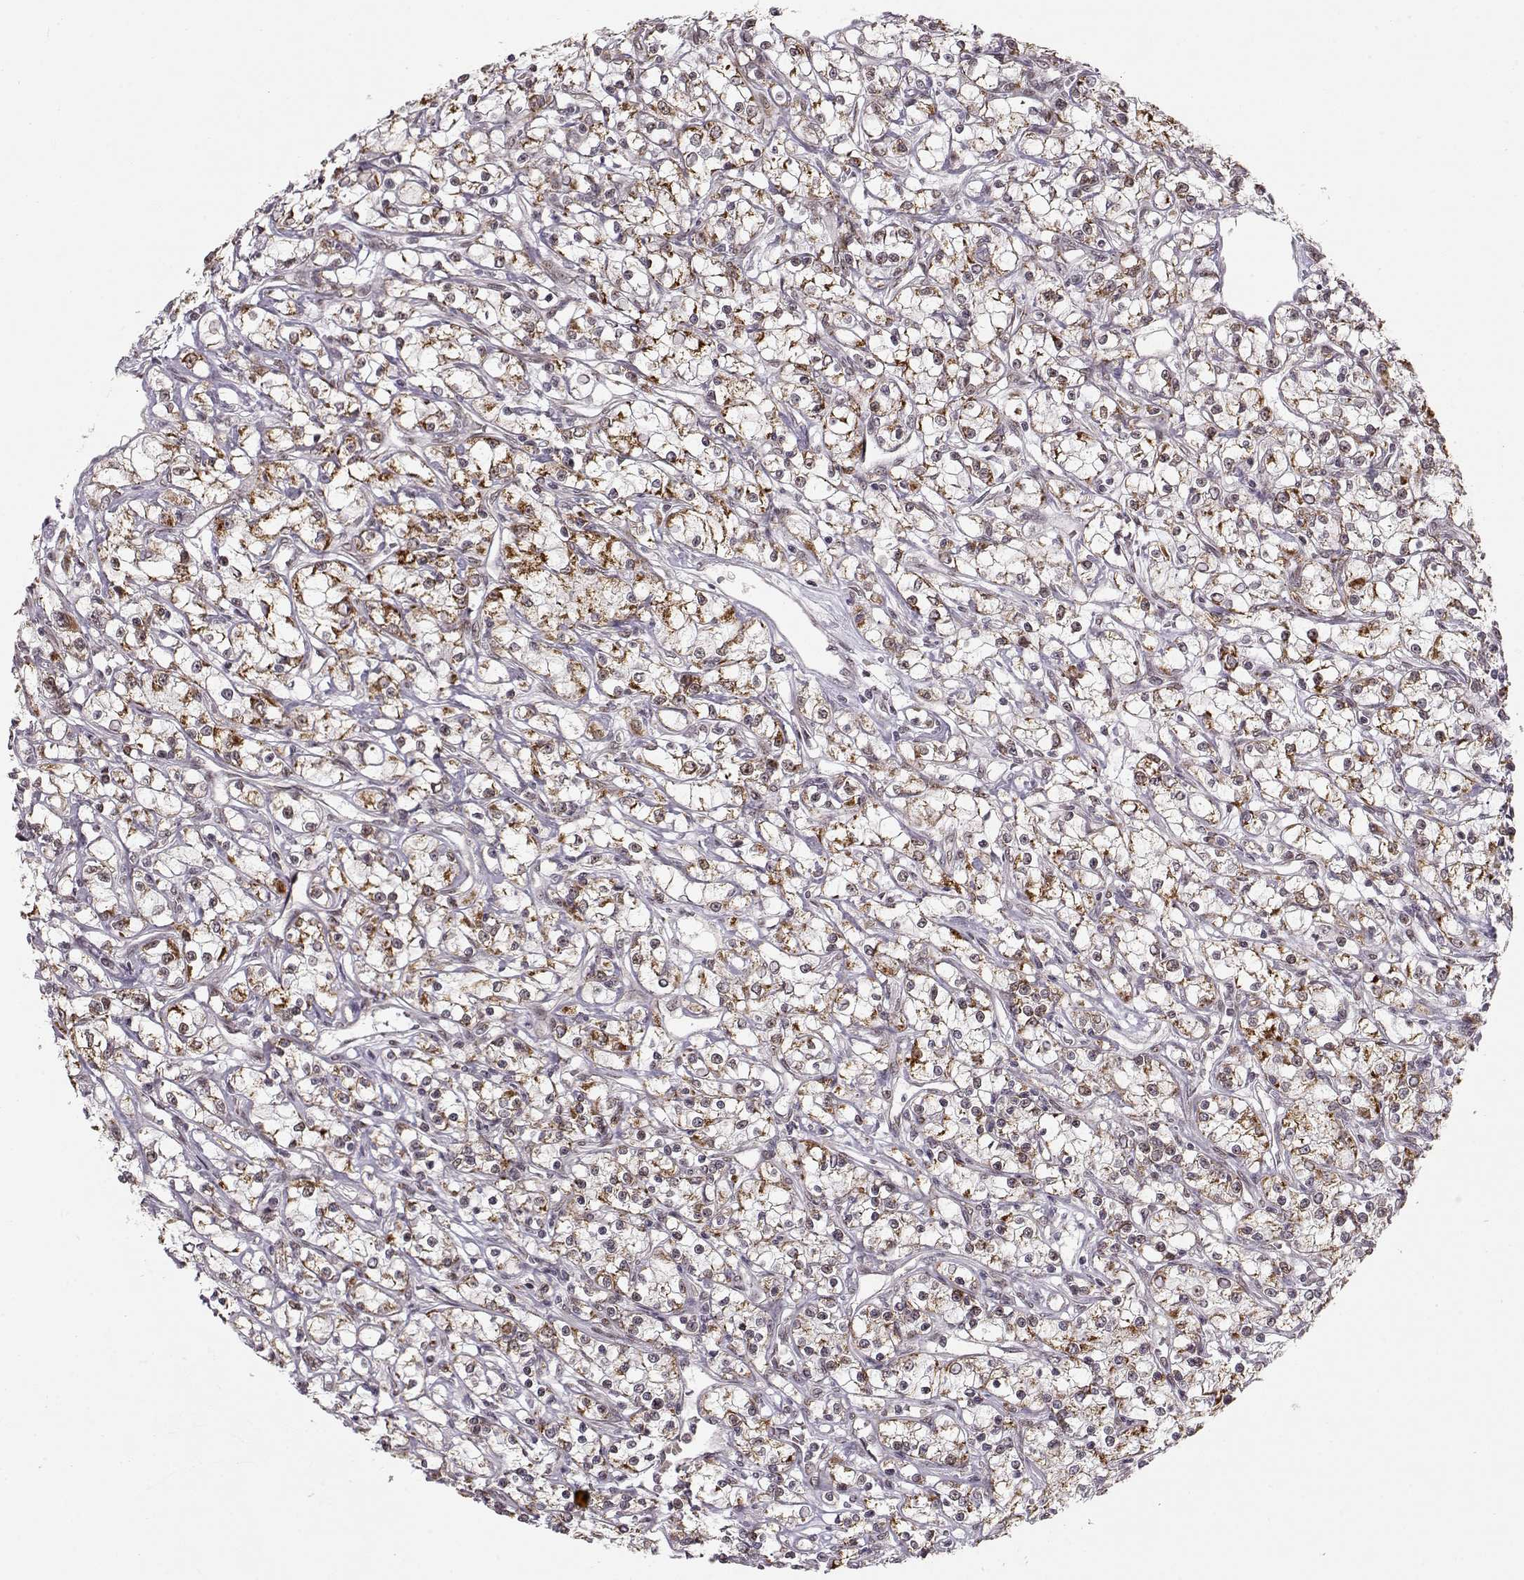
{"staining": {"intensity": "strong", "quantity": ">75%", "location": "cytoplasmic/membranous"}, "tissue": "renal cancer", "cell_type": "Tumor cells", "image_type": "cancer", "snomed": [{"axis": "morphology", "description": "Adenocarcinoma, NOS"}, {"axis": "topography", "description": "Kidney"}], "caption": "Renal cancer (adenocarcinoma) stained for a protein exhibits strong cytoplasmic/membranous positivity in tumor cells.", "gene": "RAI1", "patient": {"sex": "female", "age": 59}}